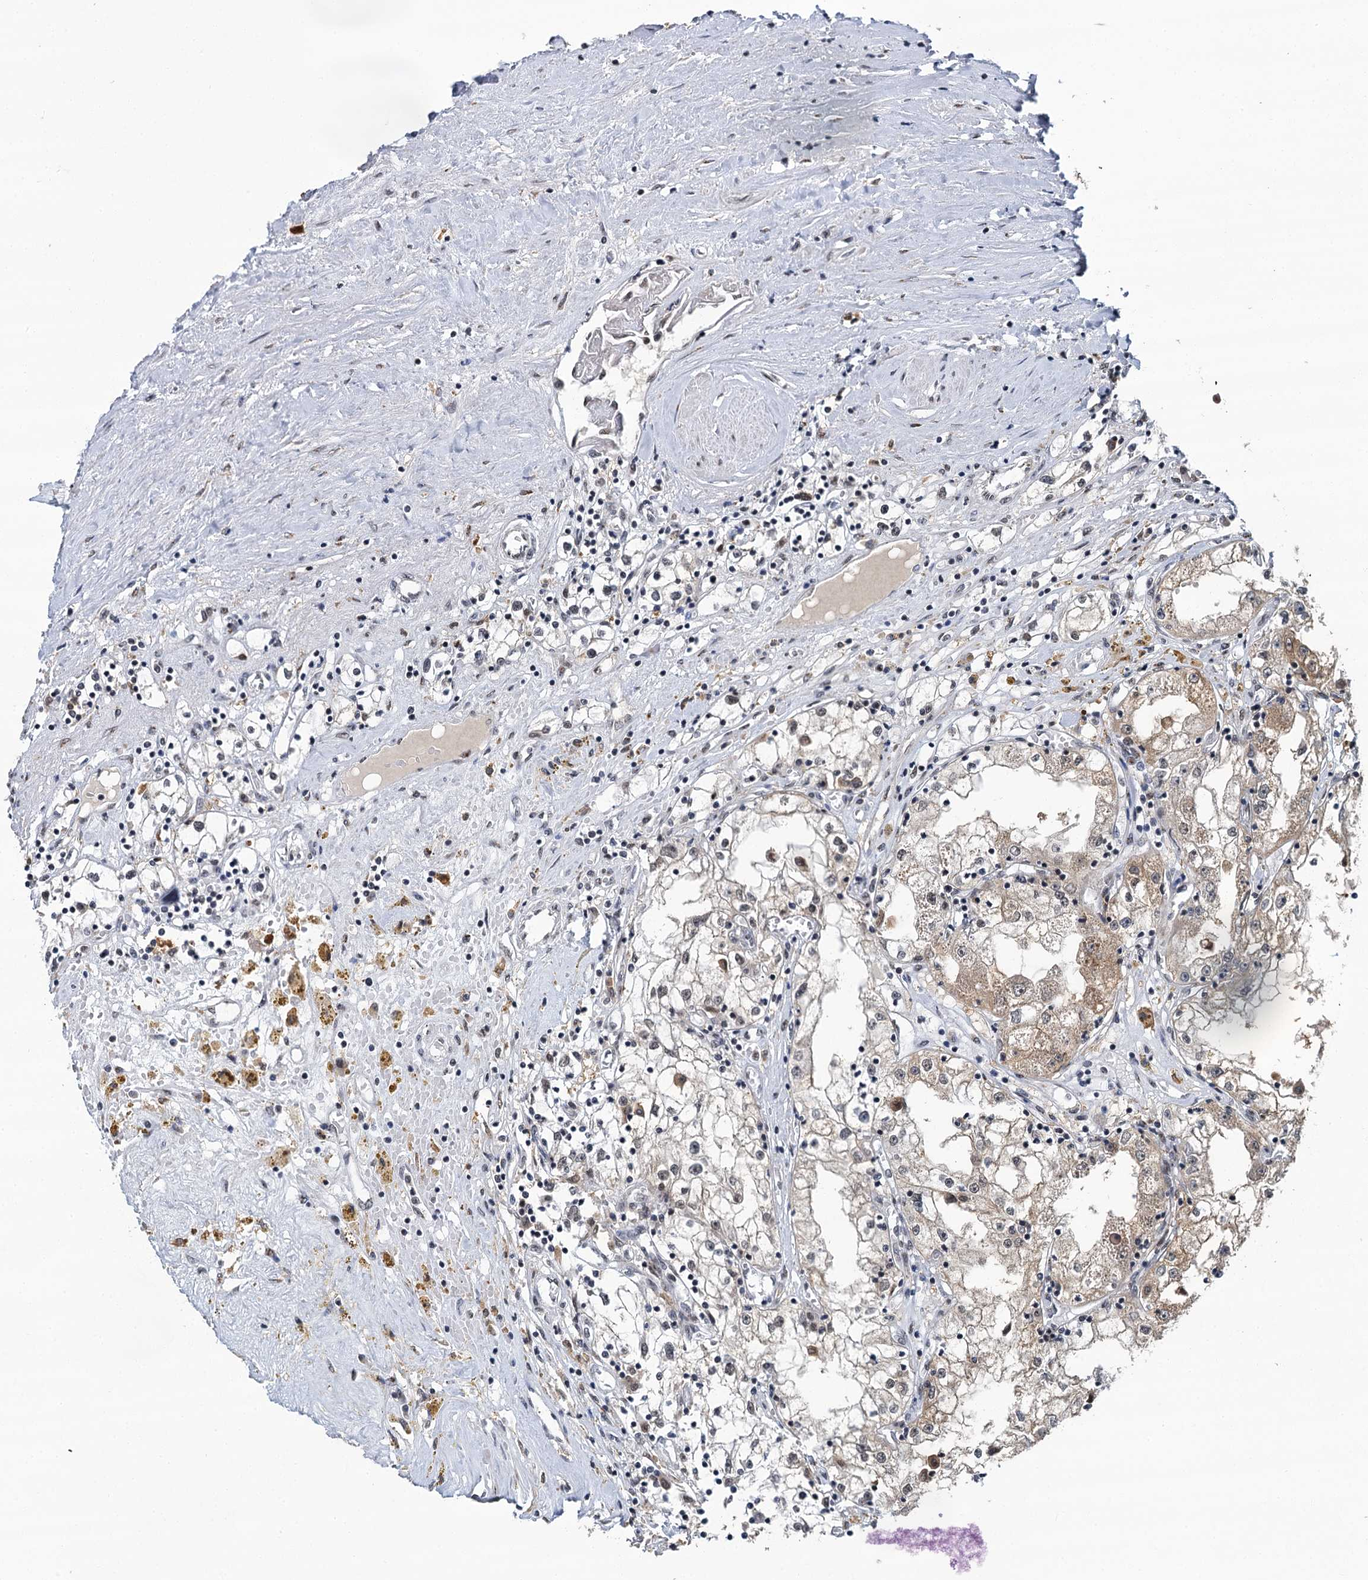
{"staining": {"intensity": "weak", "quantity": "<25%", "location": "cytoplasmic/membranous"}, "tissue": "renal cancer", "cell_type": "Tumor cells", "image_type": "cancer", "snomed": [{"axis": "morphology", "description": "Adenocarcinoma, NOS"}, {"axis": "topography", "description": "Kidney"}], "caption": "DAB immunohistochemical staining of human renal adenocarcinoma exhibits no significant staining in tumor cells.", "gene": "PPHLN1", "patient": {"sex": "male", "age": 56}}